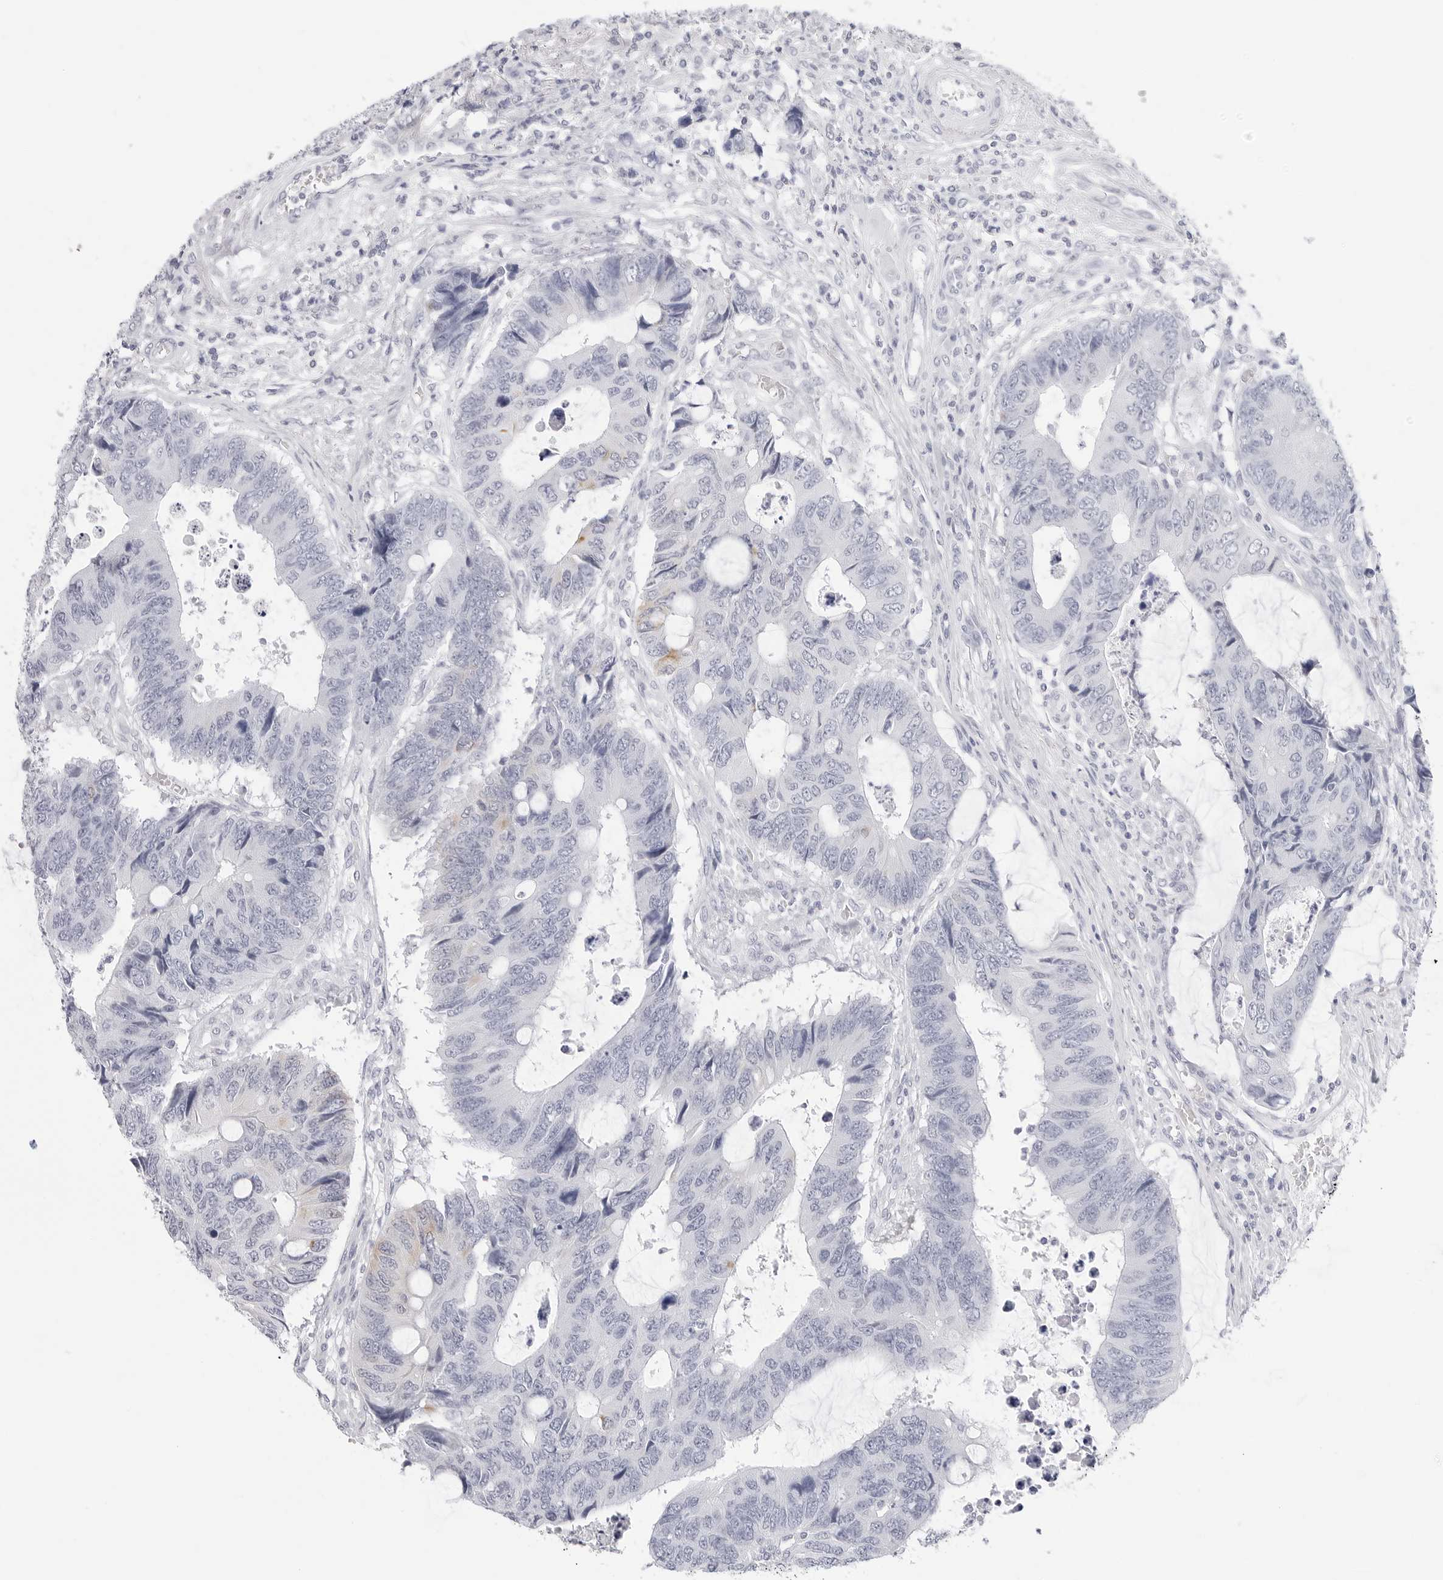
{"staining": {"intensity": "negative", "quantity": "none", "location": "none"}, "tissue": "colorectal cancer", "cell_type": "Tumor cells", "image_type": "cancer", "snomed": [{"axis": "morphology", "description": "Adenocarcinoma, NOS"}, {"axis": "topography", "description": "Rectum"}], "caption": "DAB (3,3'-diaminobenzidine) immunohistochemical staining of human colorectal adenocarcinoma reveals no significant positivity in tumor cells.", "gene": "HMGCS2", "patient": {"sex": "male", "age": 84}}